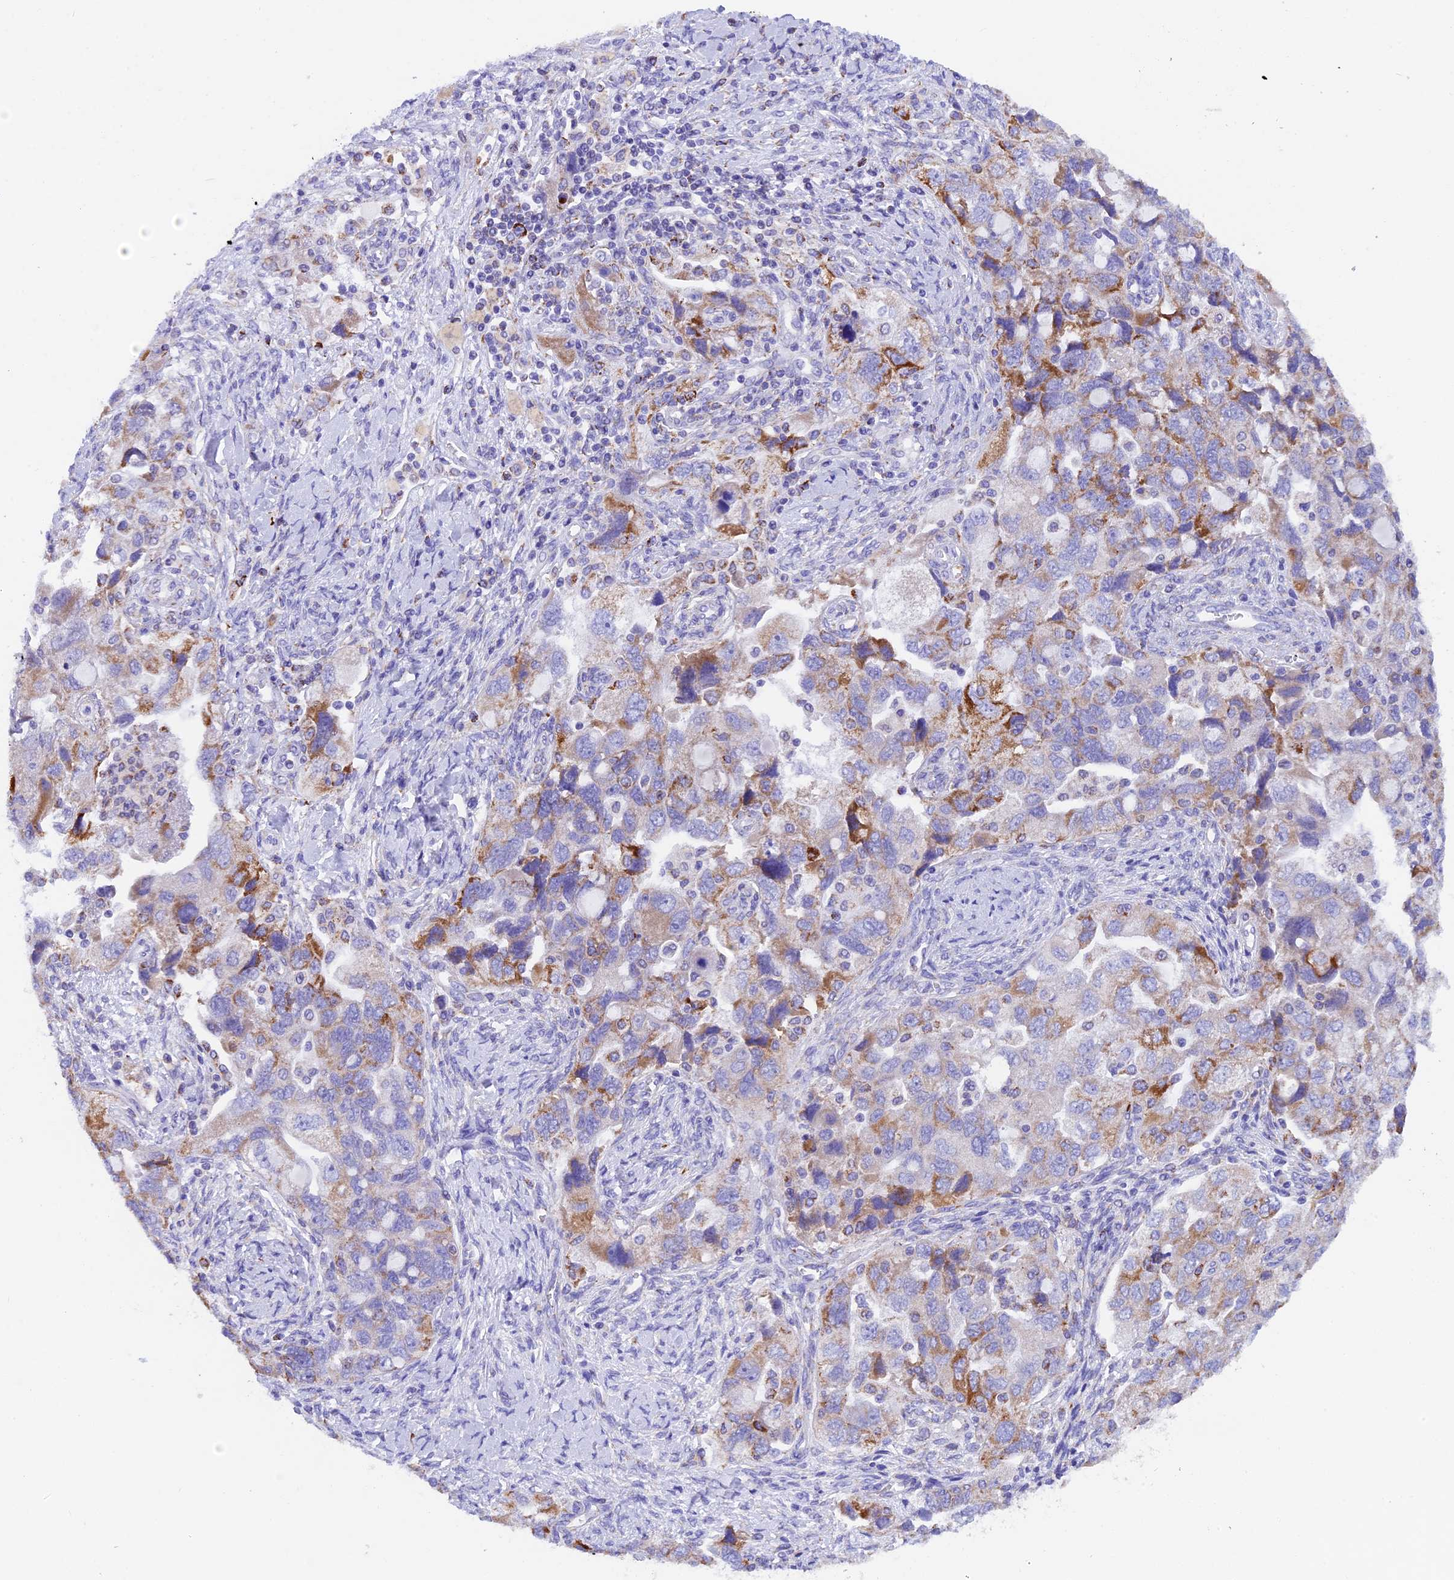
{"staining": {"intensity": "moderate", "quantity": "<25%", "location": "cytoplasmic/membranous"}, "tissue": "ovarian cancer", "cell_type": "Tumor cells", "image_type": "cancer", "snomed": [{"axis": "morphology", "description": "Carcinoma, NOS"}, {"axis": "morphology", "description": "Cystadenocarcinoma, serous, NOS"}, {"axis": "topography", "description": "Ovary"}], "caption": "IHC micrograph of ovarian cancer (serous cystadenocarcinoma) stained for a protein (brown), which displays low levels of moderate cytoplasmic/membranous expression in about <25% of tumor cells.", "gene": "SLC8B1", "patient": {"sex": "female", "age": 69}}